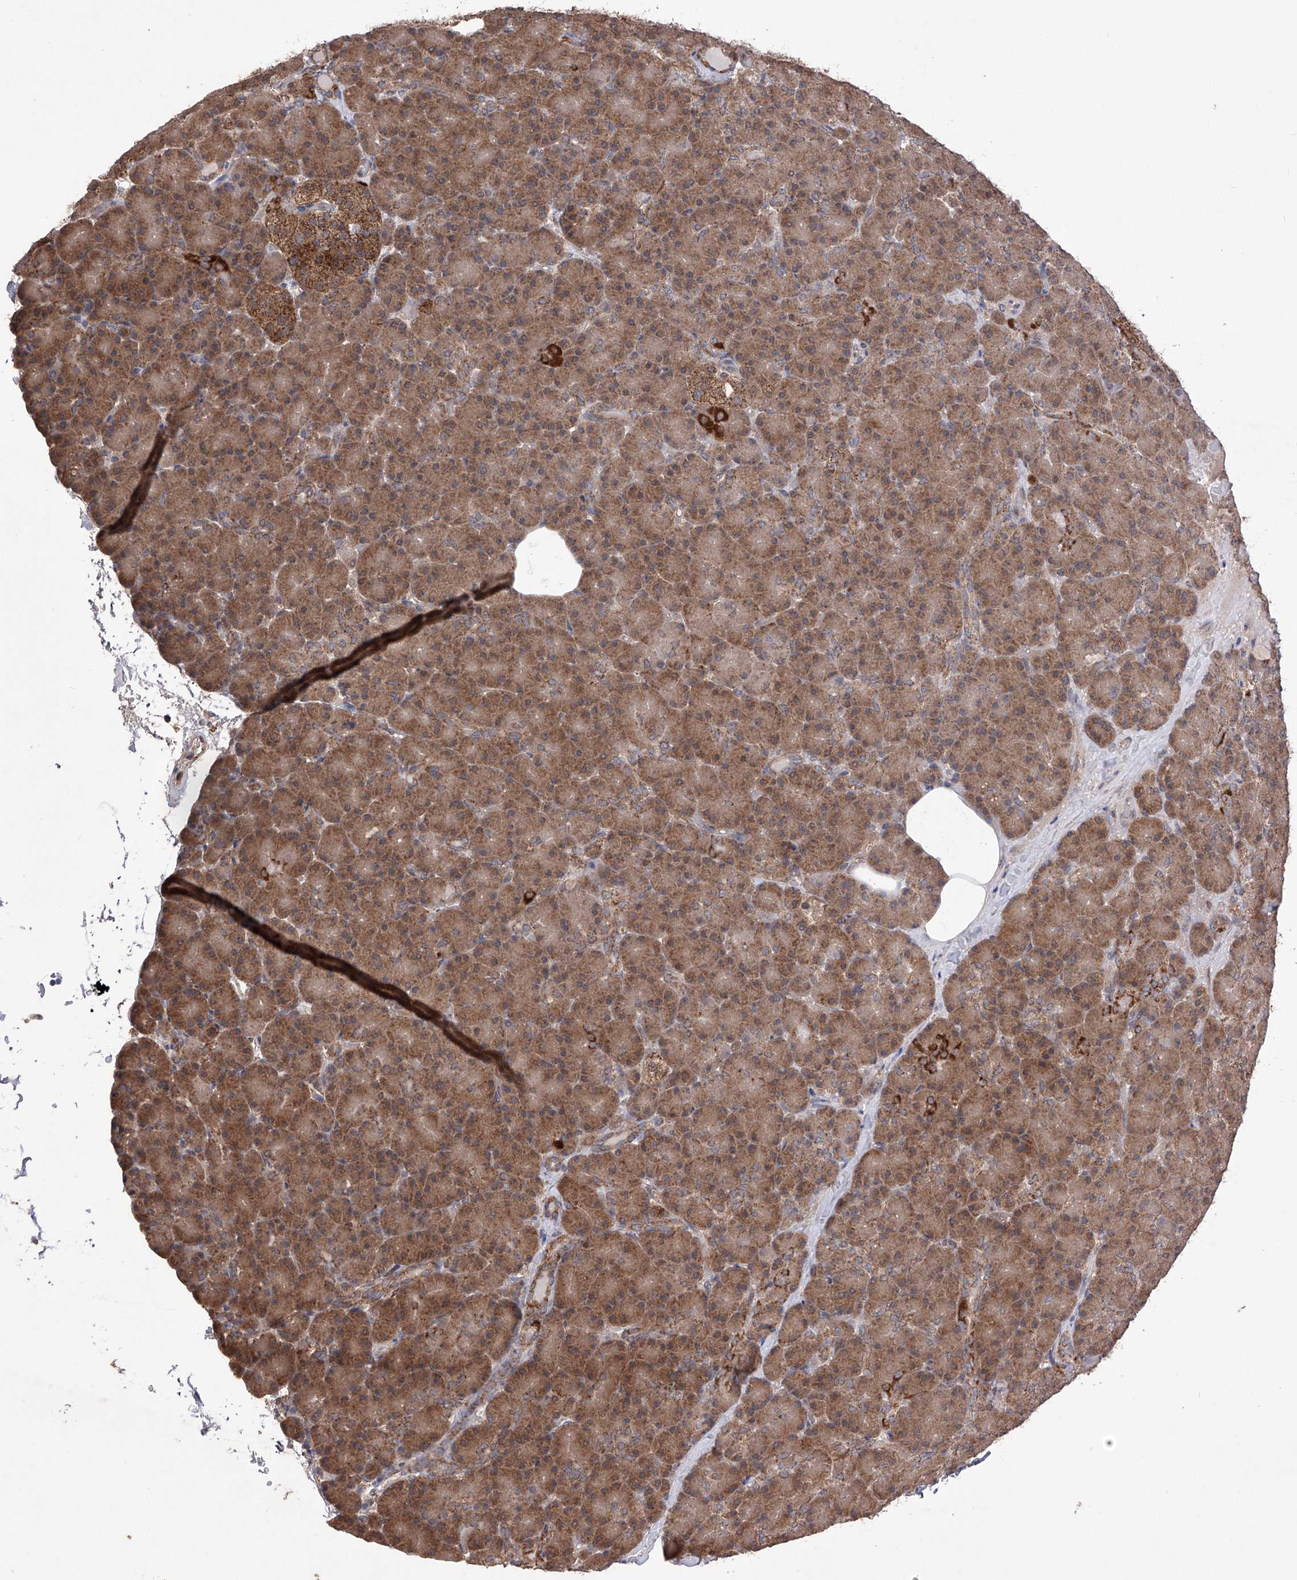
{"staining": {"intensity": "moderate", "quantity": ">75%", "location": "cytoplasmic/membranous"}, "tissue": "pancreas", "cell_type": "Exocrine glandular cells", "image_type": "normal", "snomed": [{"axis": "morphology", "description": "Normal tissue, NOS"}, {"axis": "topography", "description": "Pancreas"}], "caption": "Immunohistochemistry (IHC) (DAB) staining of normal pancreas reveals moderate cytoplasmic/membranous protein positivity in approximately >75% of exocrine glandular cells.", "gene": "SDHAF4", "patient": {"sex": "female", "age": 43}}